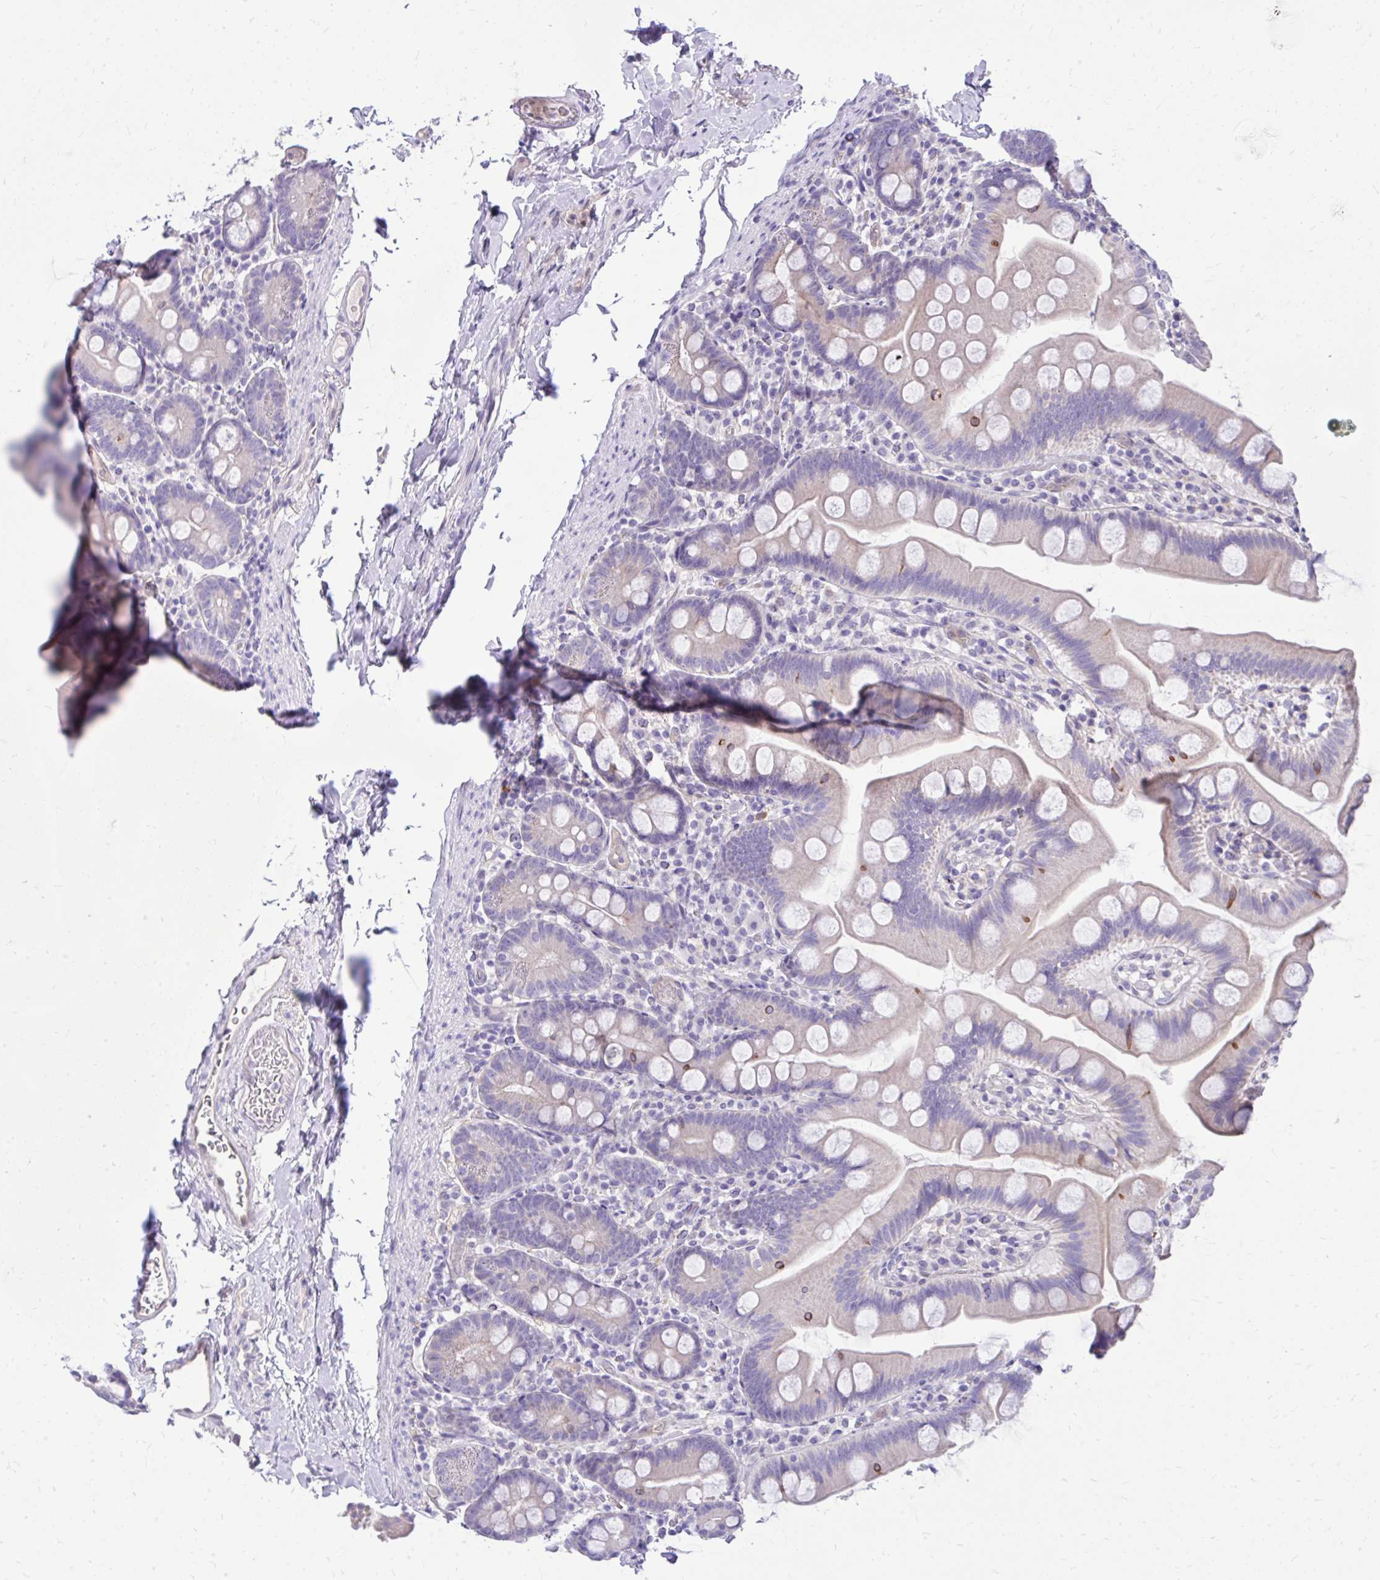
{"staining": {"intensity": "moderate", "quantity": "25%-75%", "location": "cytoplasmic/membranous"}, "tissue": "small intestine", "cell_type": "Glandular cells", "image_type": "normal", "snomed": [{"axis": "morphology", "description": "Normal tissue, NOS"}, {"axis": "topography", "description": "Small intestine"}], "caption": "Moderate cytoplasmic/membranous expression for a protein is seen in about 25%-75% of glandular cells of normal small intestine using immunohistochemistry.", "gene": "NNMT", "patient": {"sex": "female", "age": 68}}